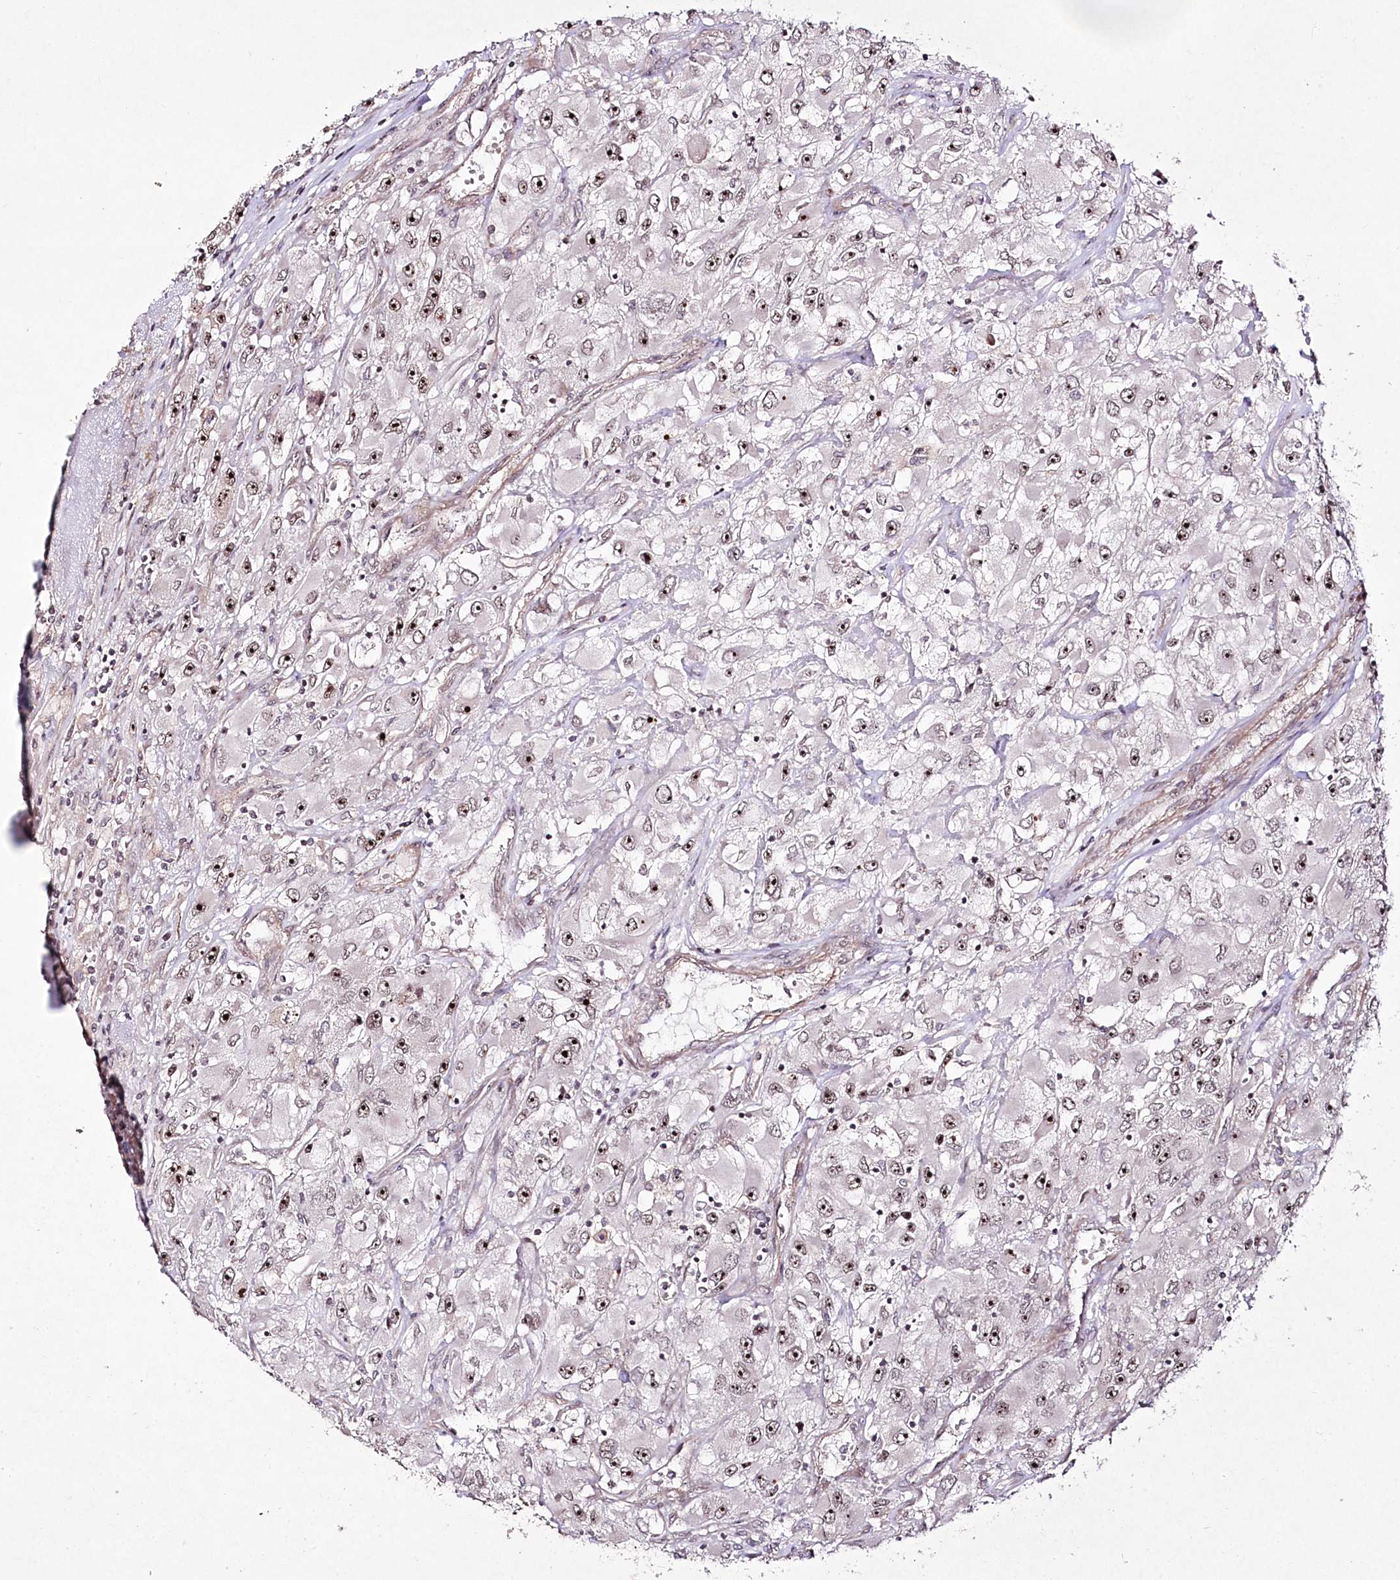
{"staining": {"intensity": "moderate", "quantity": ">75%", "location": "nuclear"}, "tissue": "renal cancer", "cell_type": "Tumor cells", "image_type": "cancer", "snomed": [{"axis": "morphology", "description": "Adenocarcinoma, NOS"}, {"axis": "topography", "description": "Kidney"}], "caption": "Immunohistochemical staining of adenocarcinoma (renal) exhibits medium levels of moderate nuclear staining in approximately >75% of tumor cells. (DAB (3,3'-diaminobenzidine) = brown stain, brightfield microscopy at high magnification).", "gene": "CCDC59", "patient": {"sex": "female", "age": 52}}